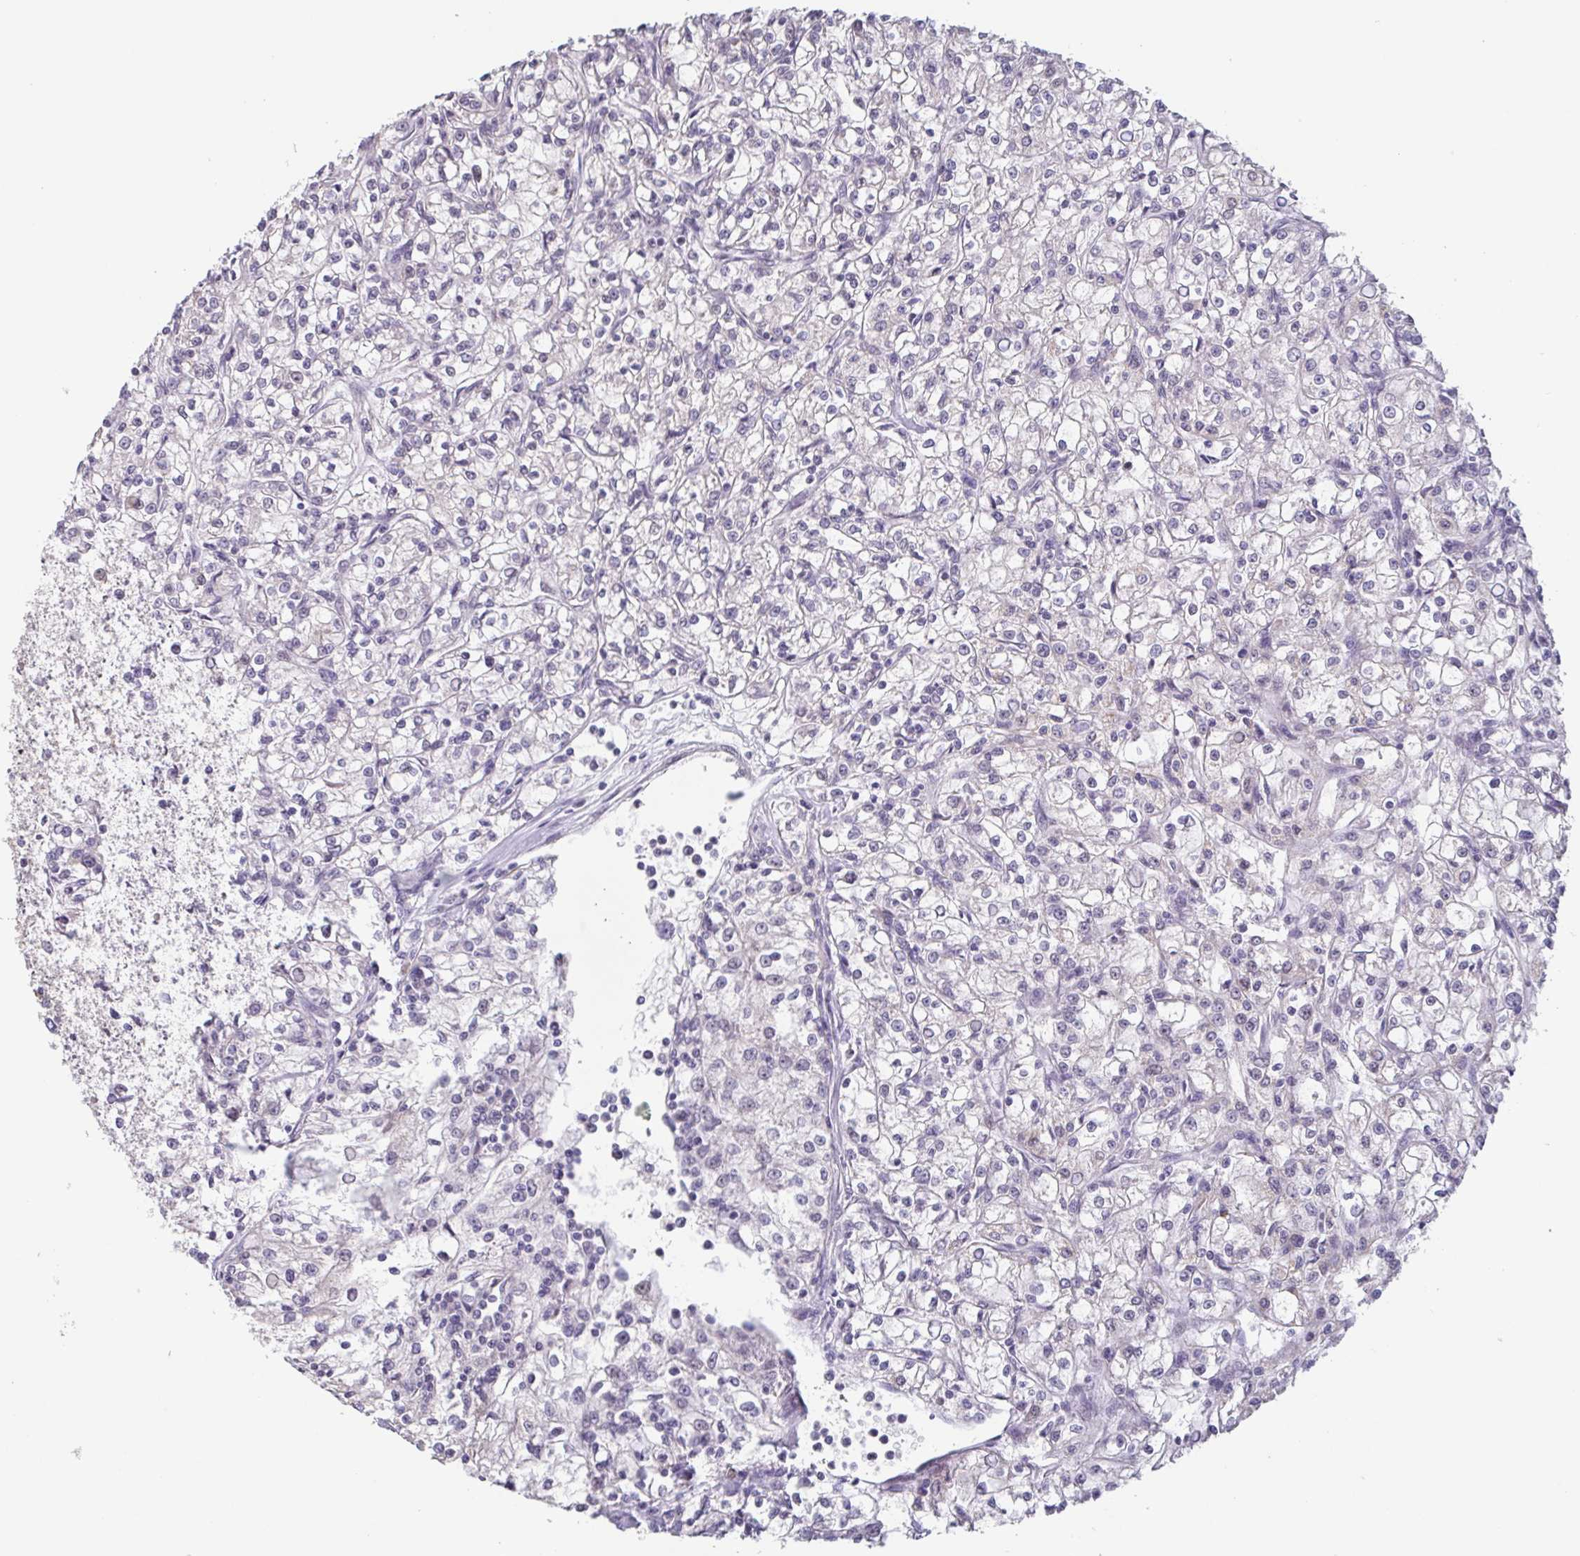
{"staining": {"intensity": "negative", "quantity": "none", "location": "none"}, "tissue": "renal cancer", "cell_type": "Tumor cells", "image_type": "cancer", "snomed": [{"axis": "morphology", "description": "Adenocarcinoma, NOS"}, {"axis": "topography", "description": "Kidney"}], "caption": "The micrograph demonstrates no significant staining in tumor cells of renal cancer (adenocarcinoma).", "gene": "GHRL", "patient": {"sex": "female", "age": 59}}